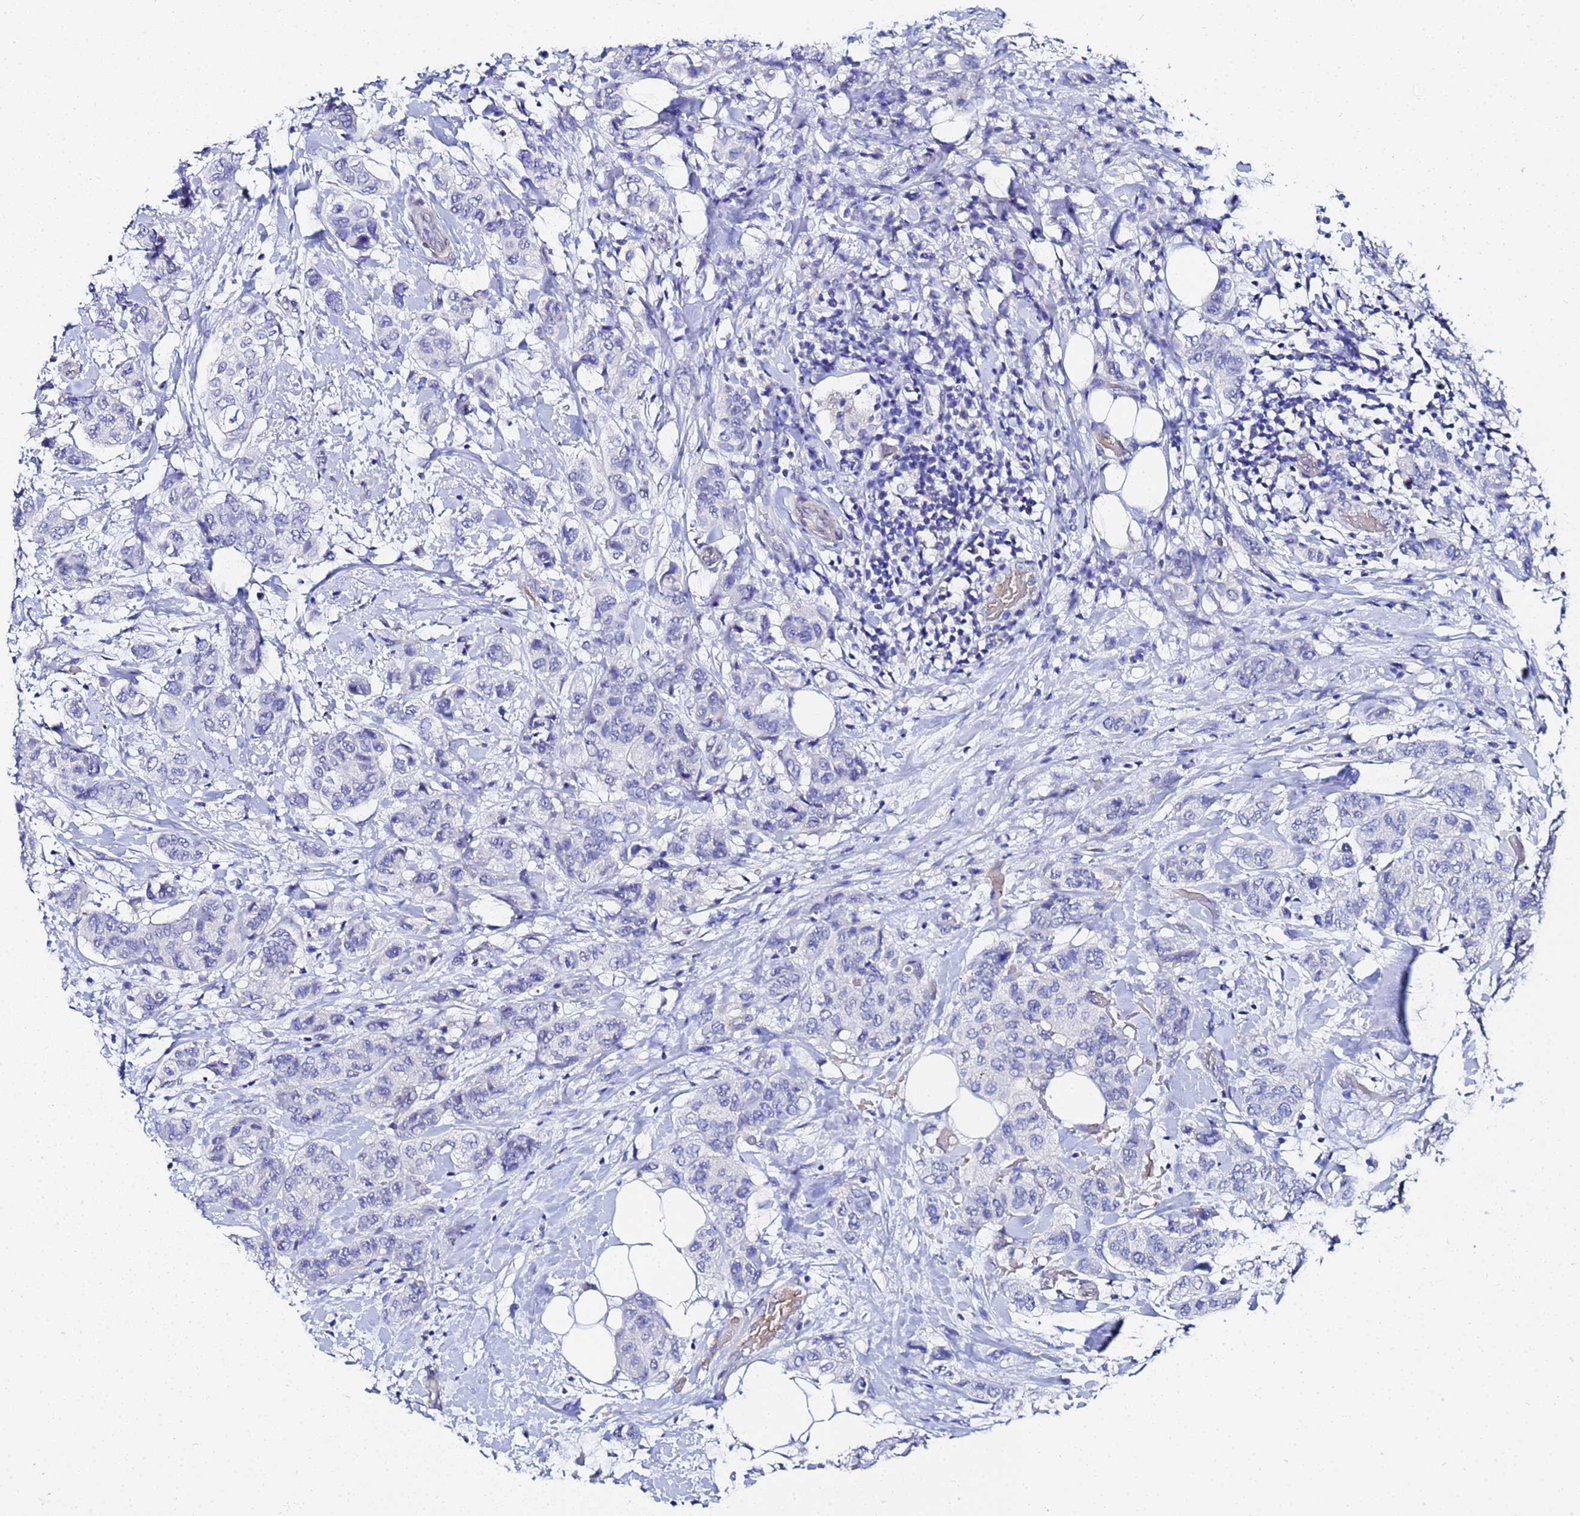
{"staining": {"intensity": "negative", "quantity": "none", "location": "none"}, "tissue": "breast cancer", "cell_type": "Tumor cells", "image_type": "cancer", "snomed": [{"axis": "morphology", "description": "Lobular carcinoma"}, {"axis": "topography", "description": "Breast"}], "caption": "The micrograph exhibits no significant expression in tumor cells of breast cancer.", "gene": "ZNF26", "patient": {"sex": "female", "age": 51}}